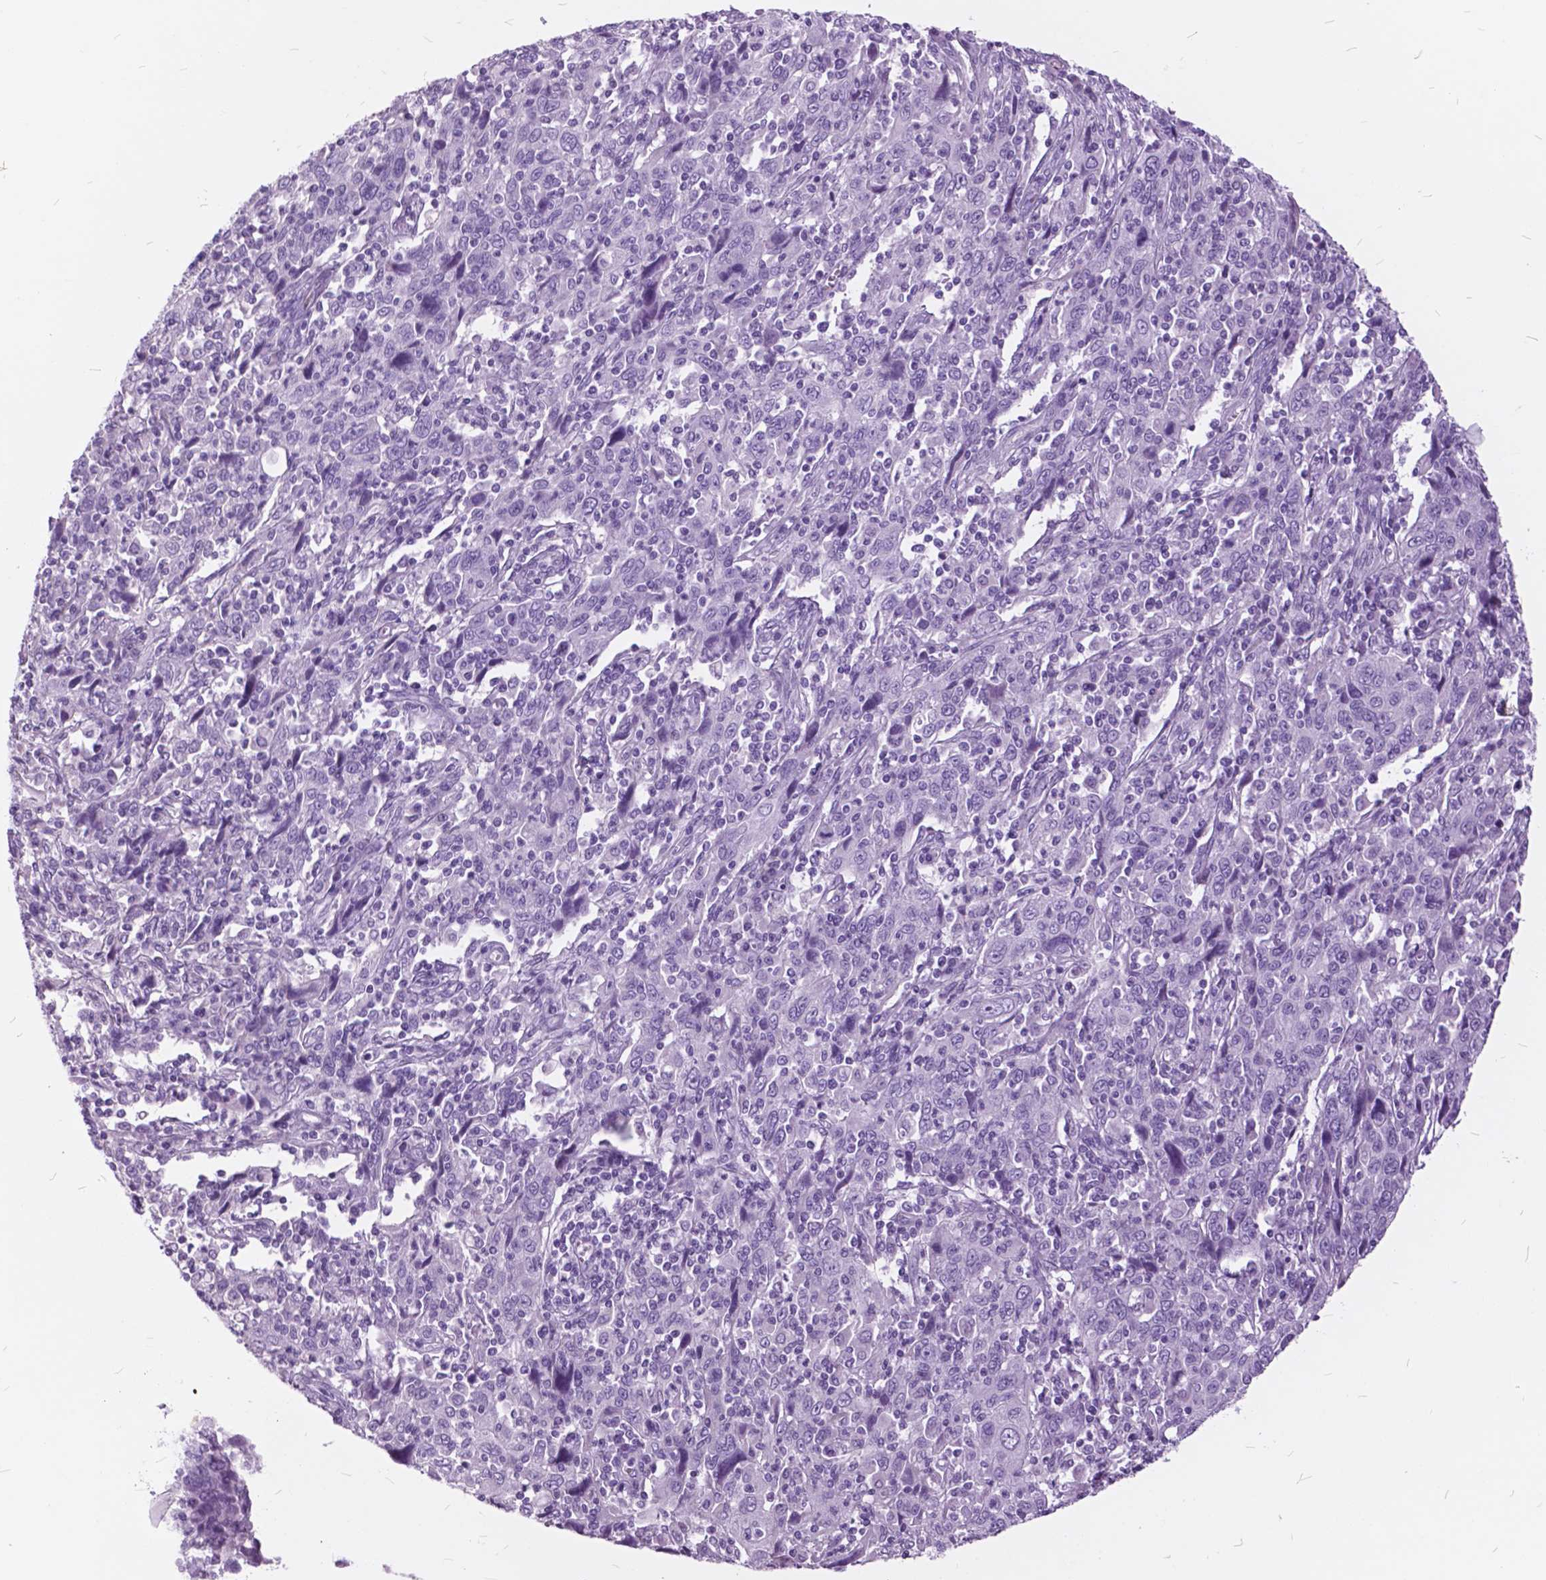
{"staining": {"intensity": "negative", "quantity": "none", "location": "none"}, "tissue": "cervical cancer", "cell_type": "Tumor cells", "image_type": "cancer", "snomed": [{"axis": "morphology", "description": "Squamous cell carcinoma, NOS"}, {"axis": "topography", "description": "Cervix"}], "caption": "Immunohistochemical staining of cervical cancer exhibits no significant staining in tumor cells.", "gene": "GDF9", "patient": {"sex": "female", "age": 46}}